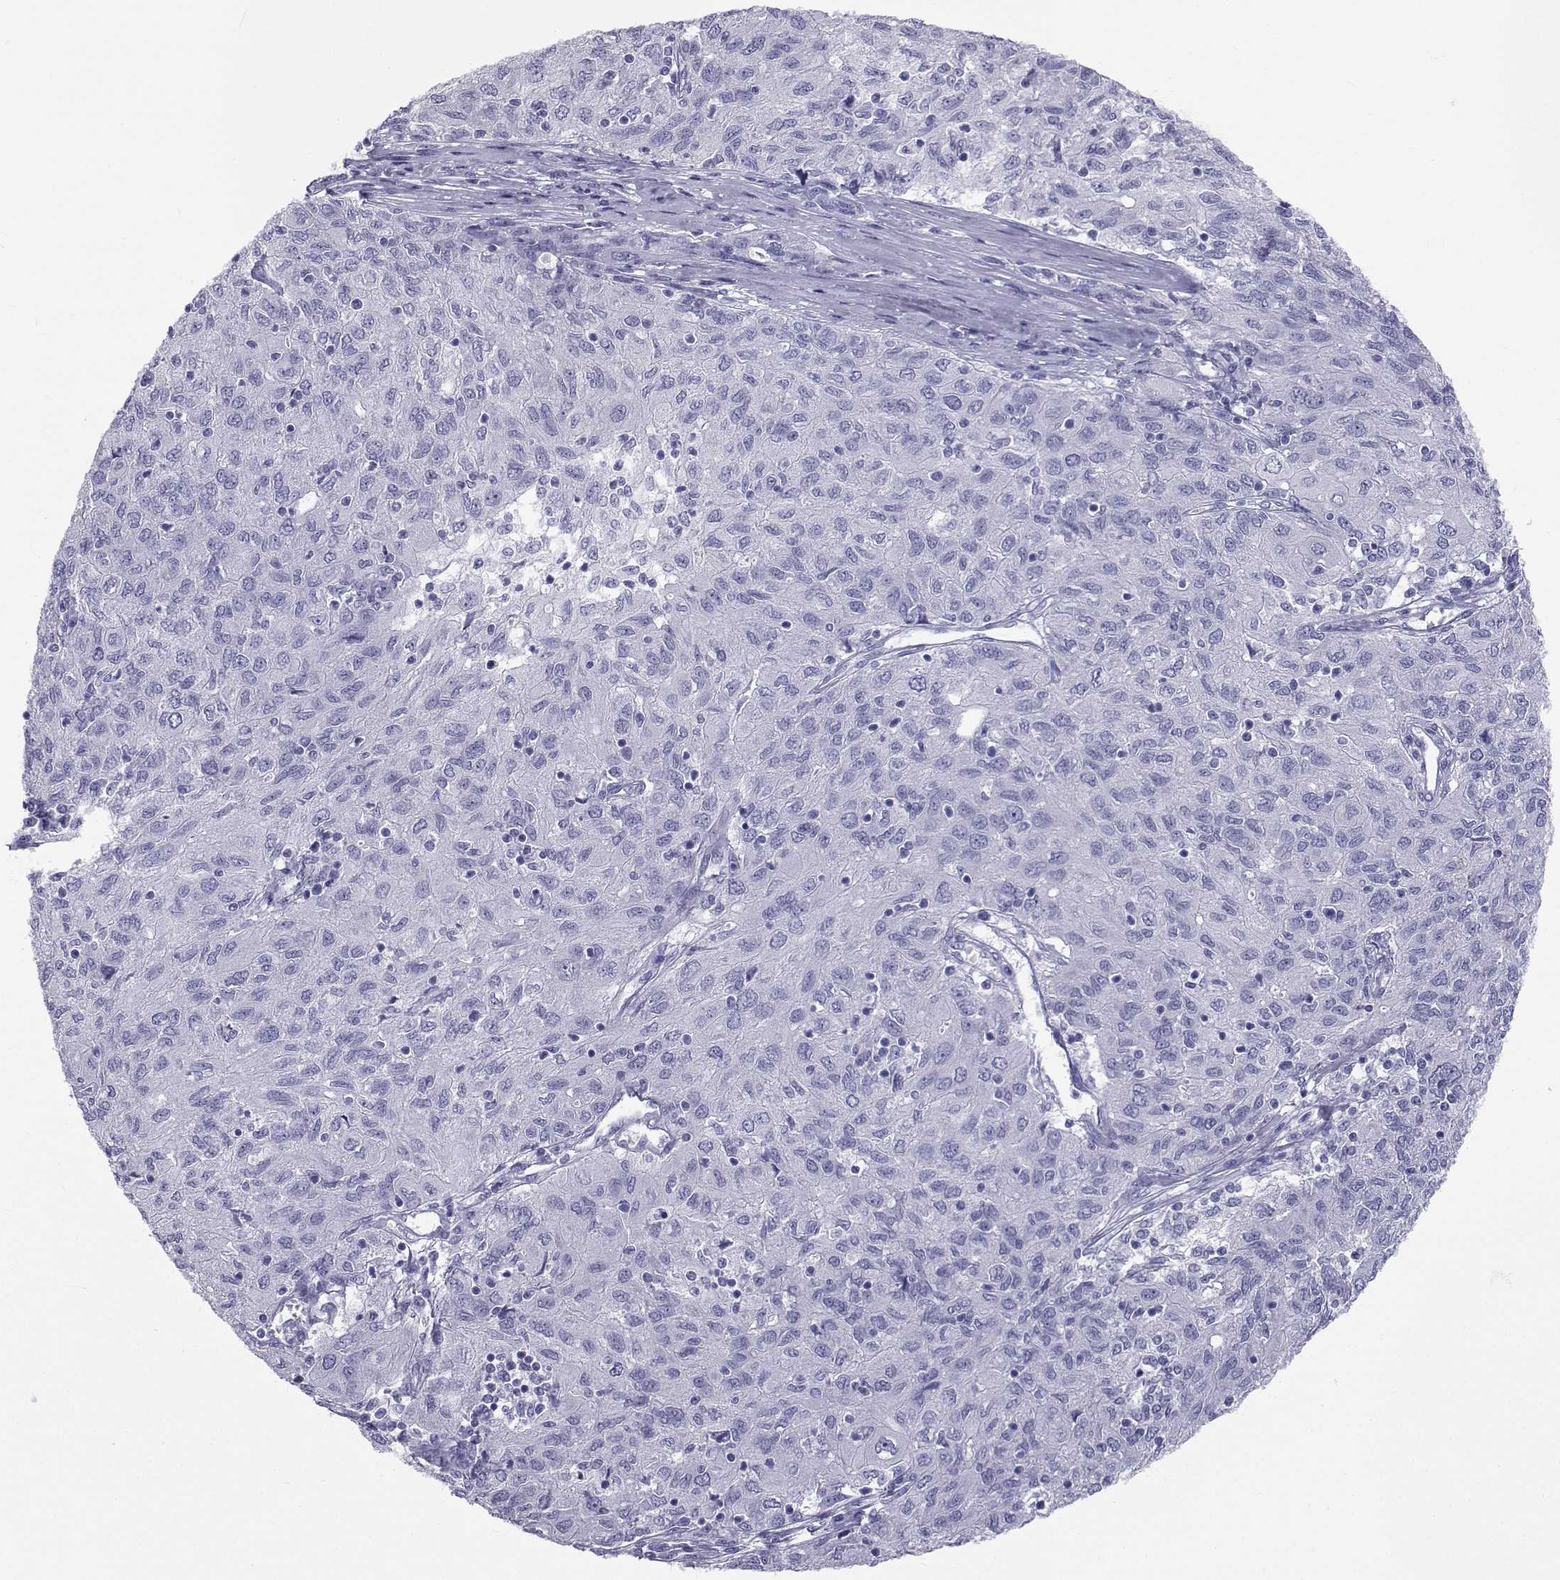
{"staining": {"intensity": "negative", "quantity": "none", "location": "none"}, "tissue": "ovarian cancer", "cell_type": "Tumor cells", "image_type": "cancer", "snomed": [{"axis": "morphology", "description": "Carcinoma, endometroid"}, {"axis": "topography", "description": "Ovary"}], "caption": "IHC photomicrograph of neoplastic tissue: human endometroid carcinoma (ovarian) stained with DAB (3,3'-diaminobenzidine) displays no significant protein positivity in tumor cells.", "gene": "SLC6A3", "patient": {"sex": "female", "age": 50}}